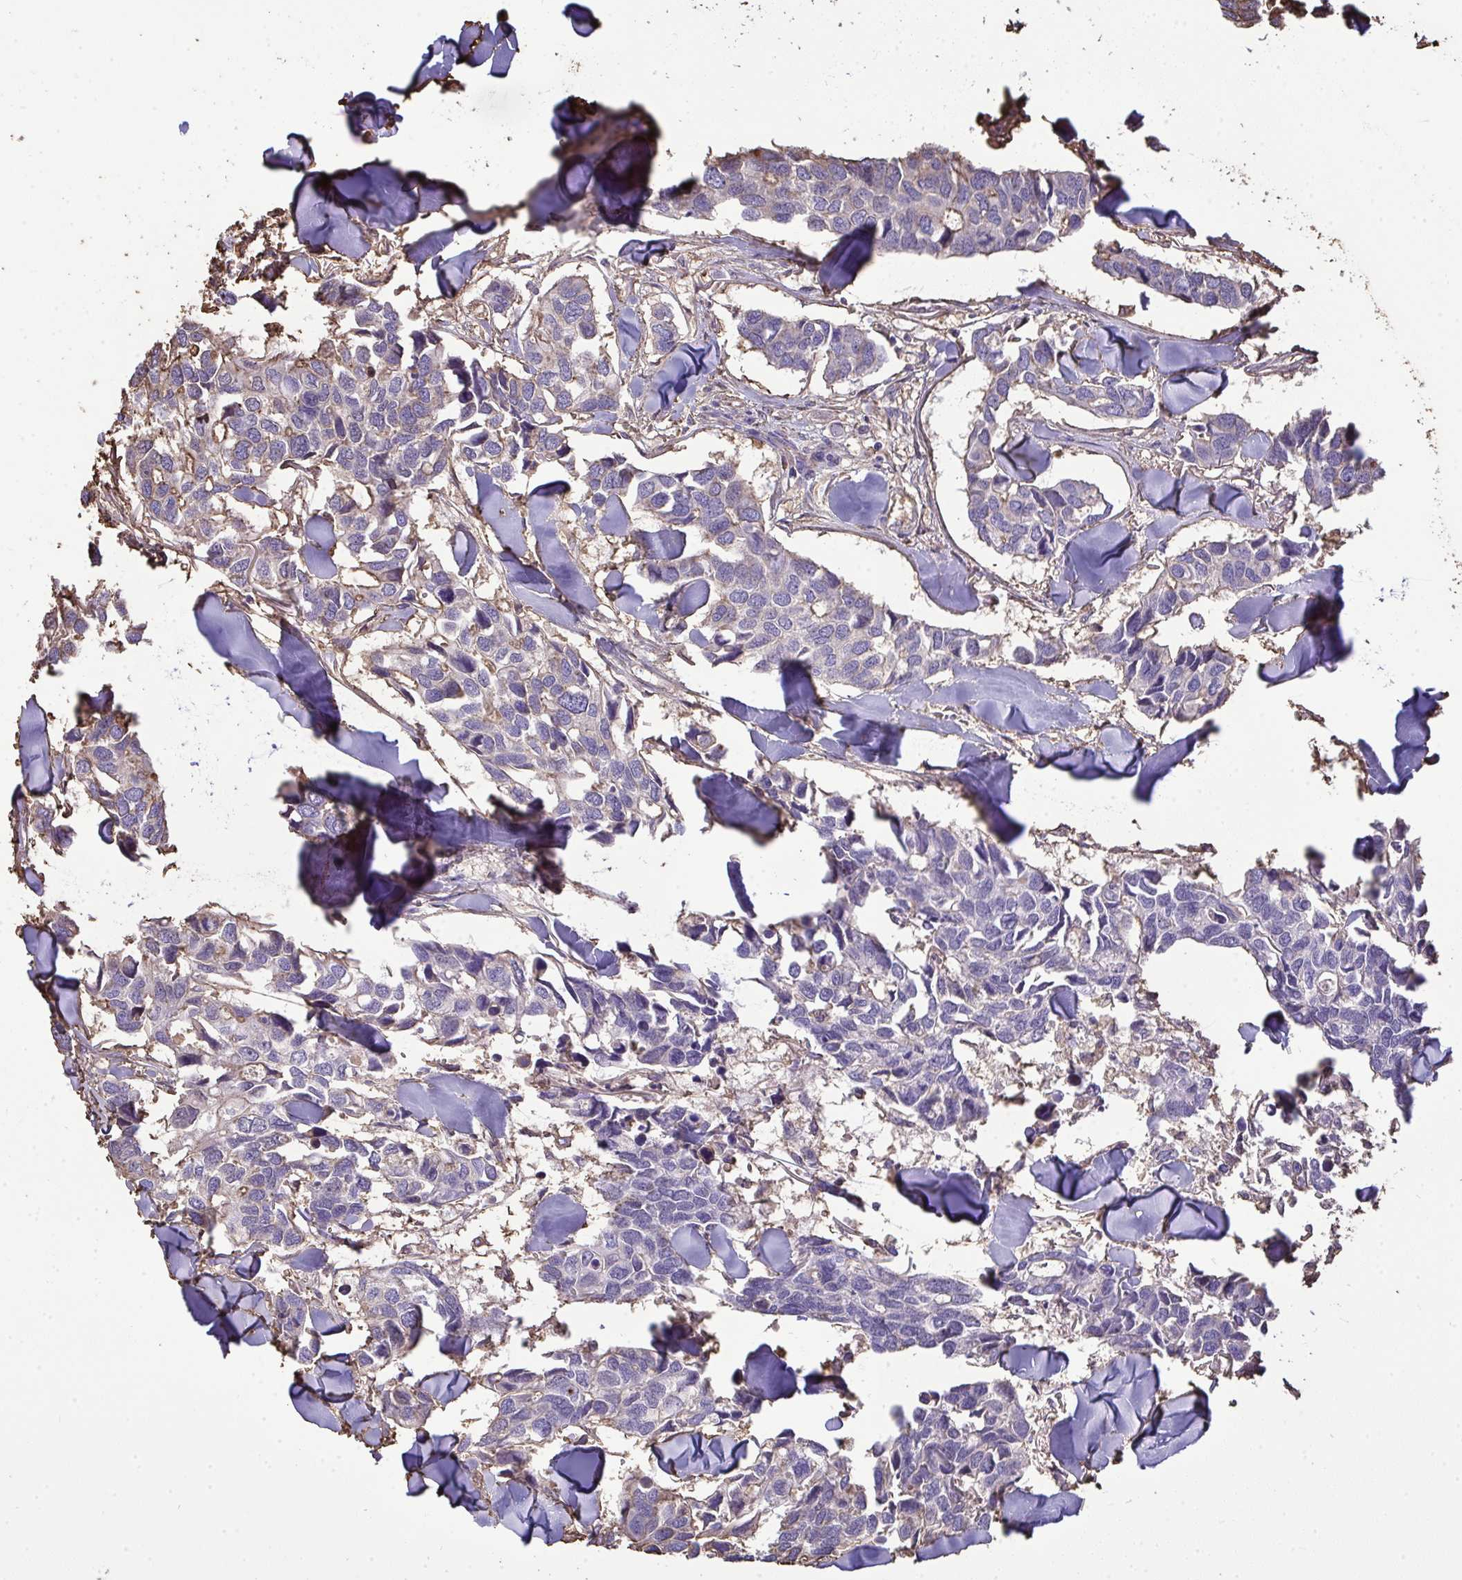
{"staining": {"intensity": "negative", "quantity": "none", "location": "none"}, "tissue": "breast cancer", "cell_type": "Tumor cells", "image_type": "cancer", "snomed": [{"axis": "morphology", "description": "Duct carcinoma"}, {"axis": "topography", "description": "Breast"}], "caption": "DAB immunohistochemical staining of breast intraductal carcinoma displays no significant expression in tumor cells.", "gene": "ANXA5", "patient": {"sex": "female", "age": 83}}